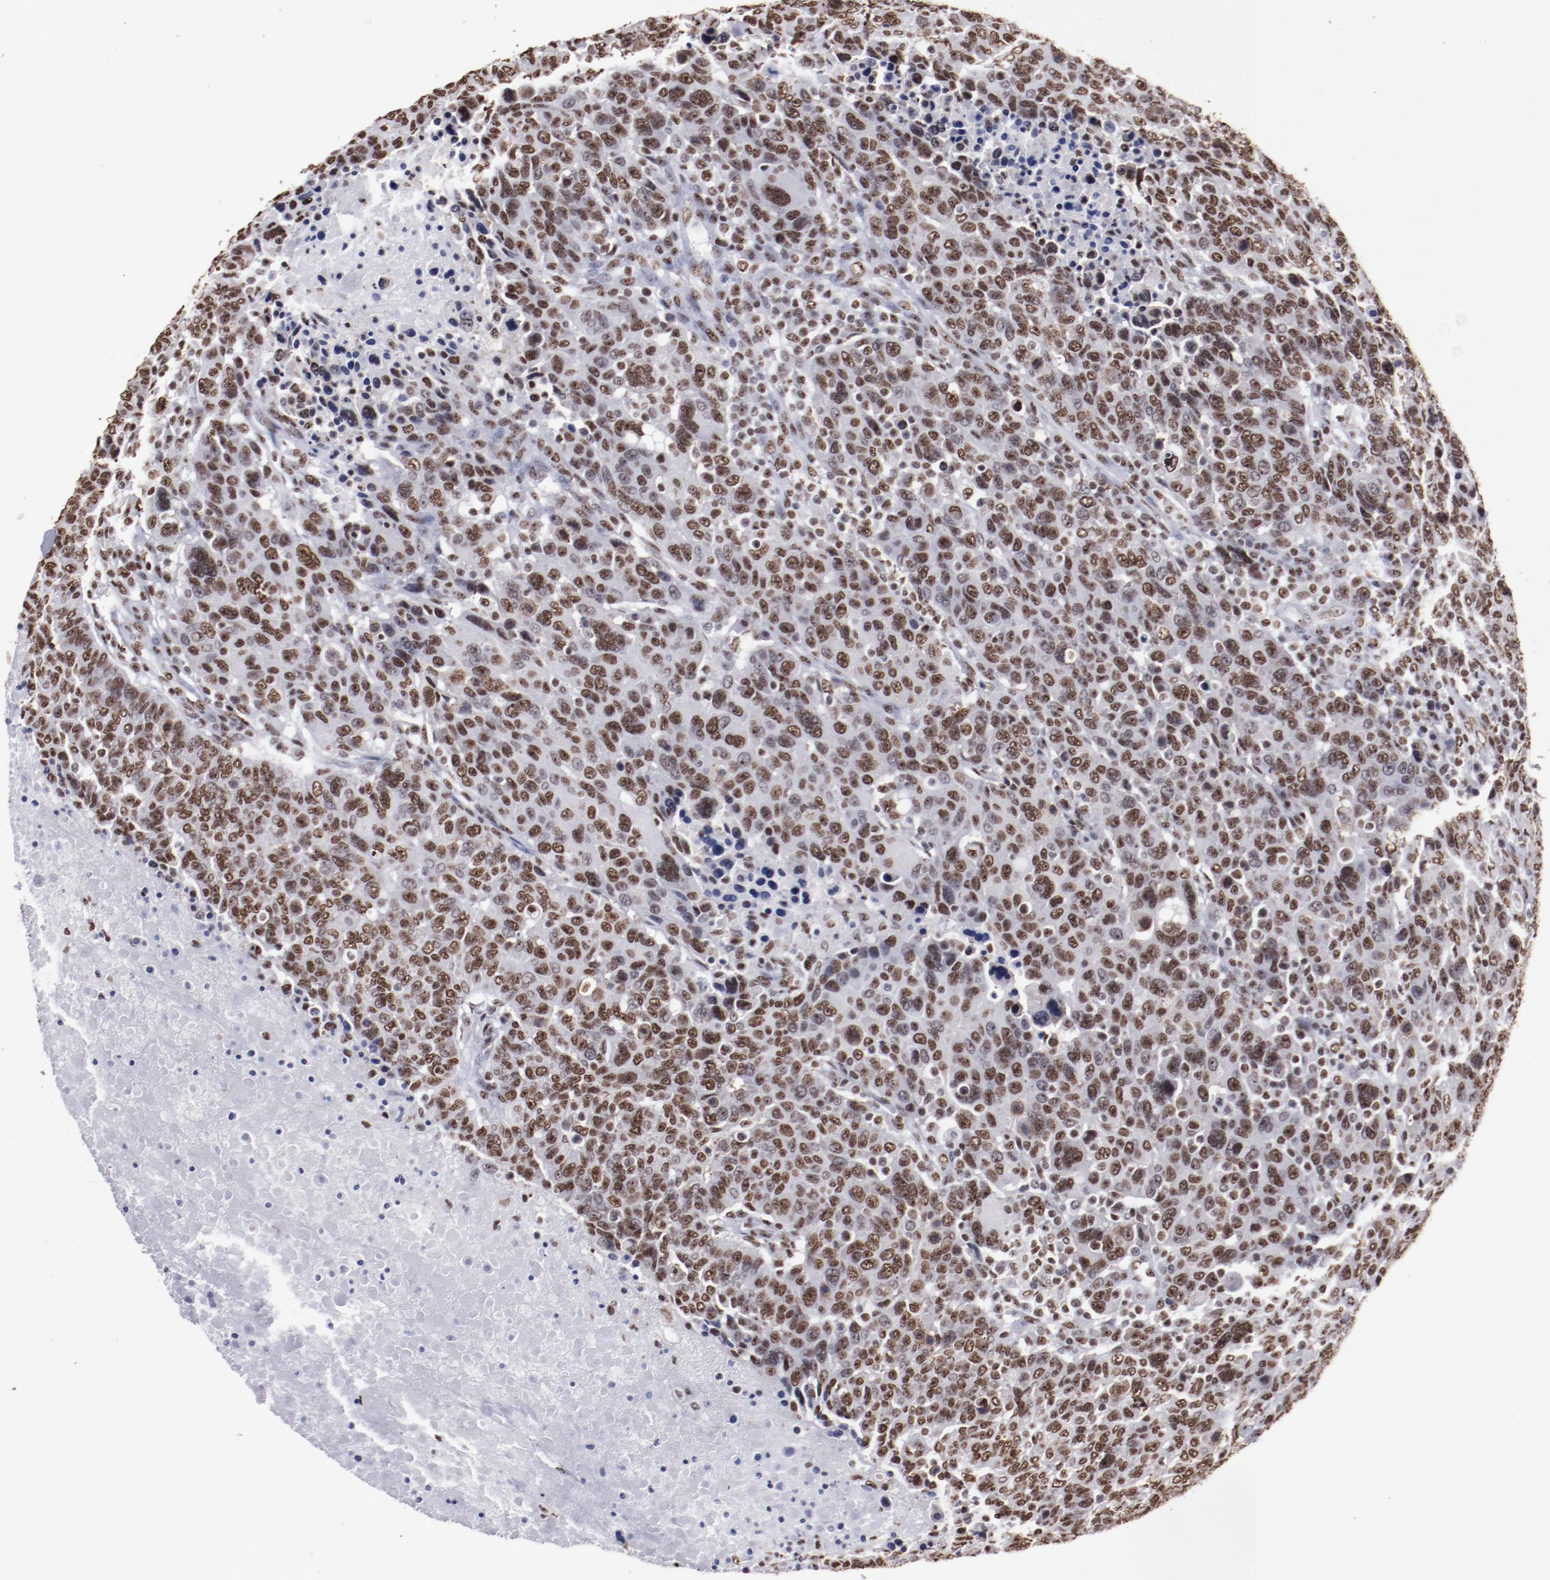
{"staining": {"intensity": "strong", "quantity": ">75%", "location": "nuclear"}, "tissue": "breast cancer", "cell_type": "Tumor cells", "image_type": "cancer", "snomed": [{"axis": "morphology", "description": "Duct carcinoma"}, {"axis": "topography", "description": "Breast"}], "caption": "Breast cancer (invasive ductal carcinoma) tissue displays strong nuclear expression in approximately >75% of tumor cells The staining was performed using DAB to visualize the protein expression in brown, while the nuclei were stained in blue with hematoxylin (Magnification: 20x).", "gene": "HNRNPA2B1", "patient": {"sex": "female", "age": 37}}